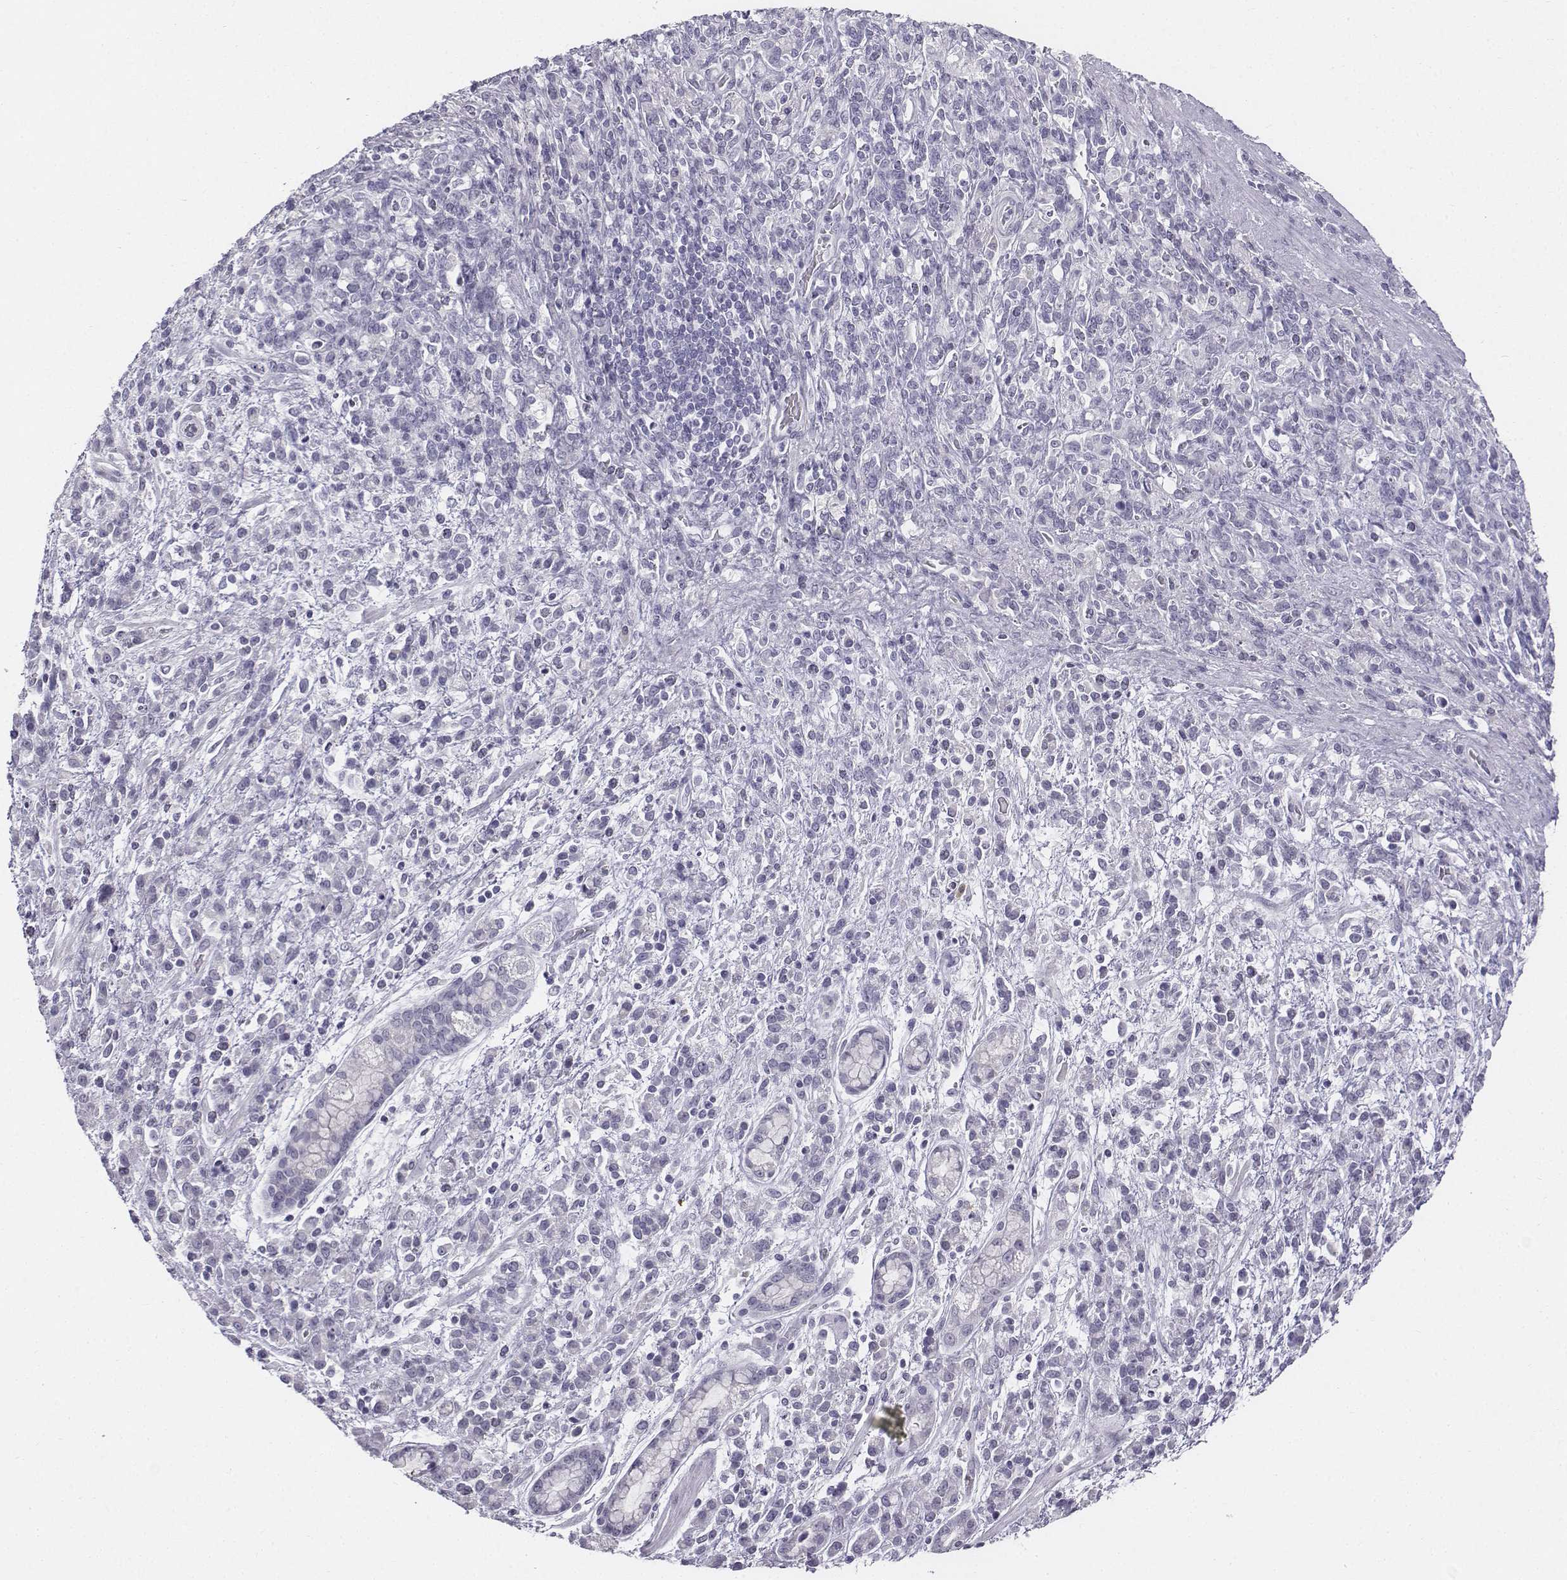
{"staining": {"intensity": "negative", "quantity": "none", "location": "none"}, "tissue": "stomach cancer", "cell_type": "Tumor cells", "image_type": "cancer", "snomed": [{"axis": "morphology", "description": "Adenocarcinoma, NOS"}, {"axis": "topography", "description": "Stomach"}], "caption": "High power microscopy photomicrograph of an IHC photomicrograph of stomach adenocarcinoma, revealing no significant expression in tumor cells.", "gene": "TH", "patient": {"sex": "female", "age": 57}}